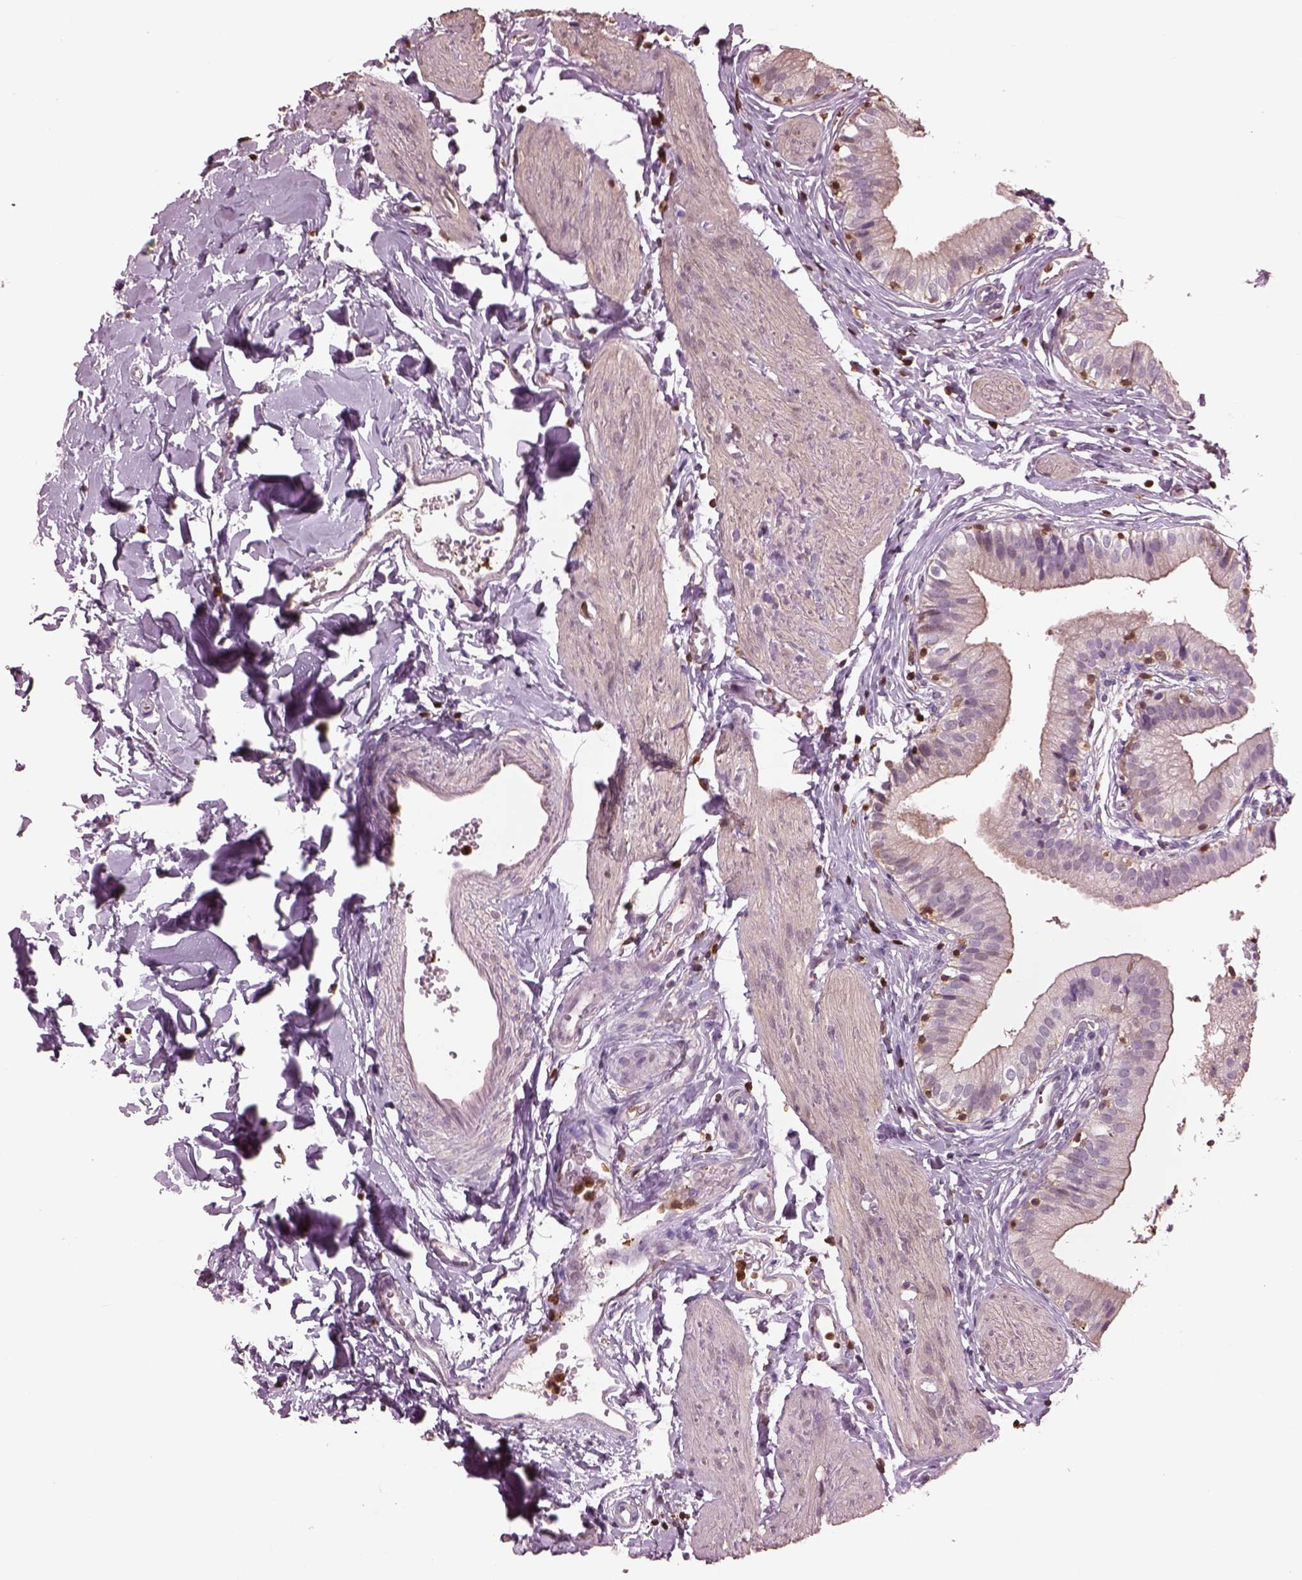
{"staining": {"intensity": "negative", "quantity": "none", "location": "none"}, "tissue": "gallbladder", "cell_type": "Glandular cells", "image_type": "normal", "snomed": [{"axis": "morphology", "description": "Normal tissue, NOS"}, {"axis": "topography", "description": "Gallbladder"}], "caption": "Immunohistochemistry (IHC) image of unremarkable gallbladder: gallbladder stained with DAB (3,3'-diaminobenzidine) displays no significant protein positivity in glandular cells.", "gene": "IL31RA", "patient": {"sex": "female", "age": 47}}